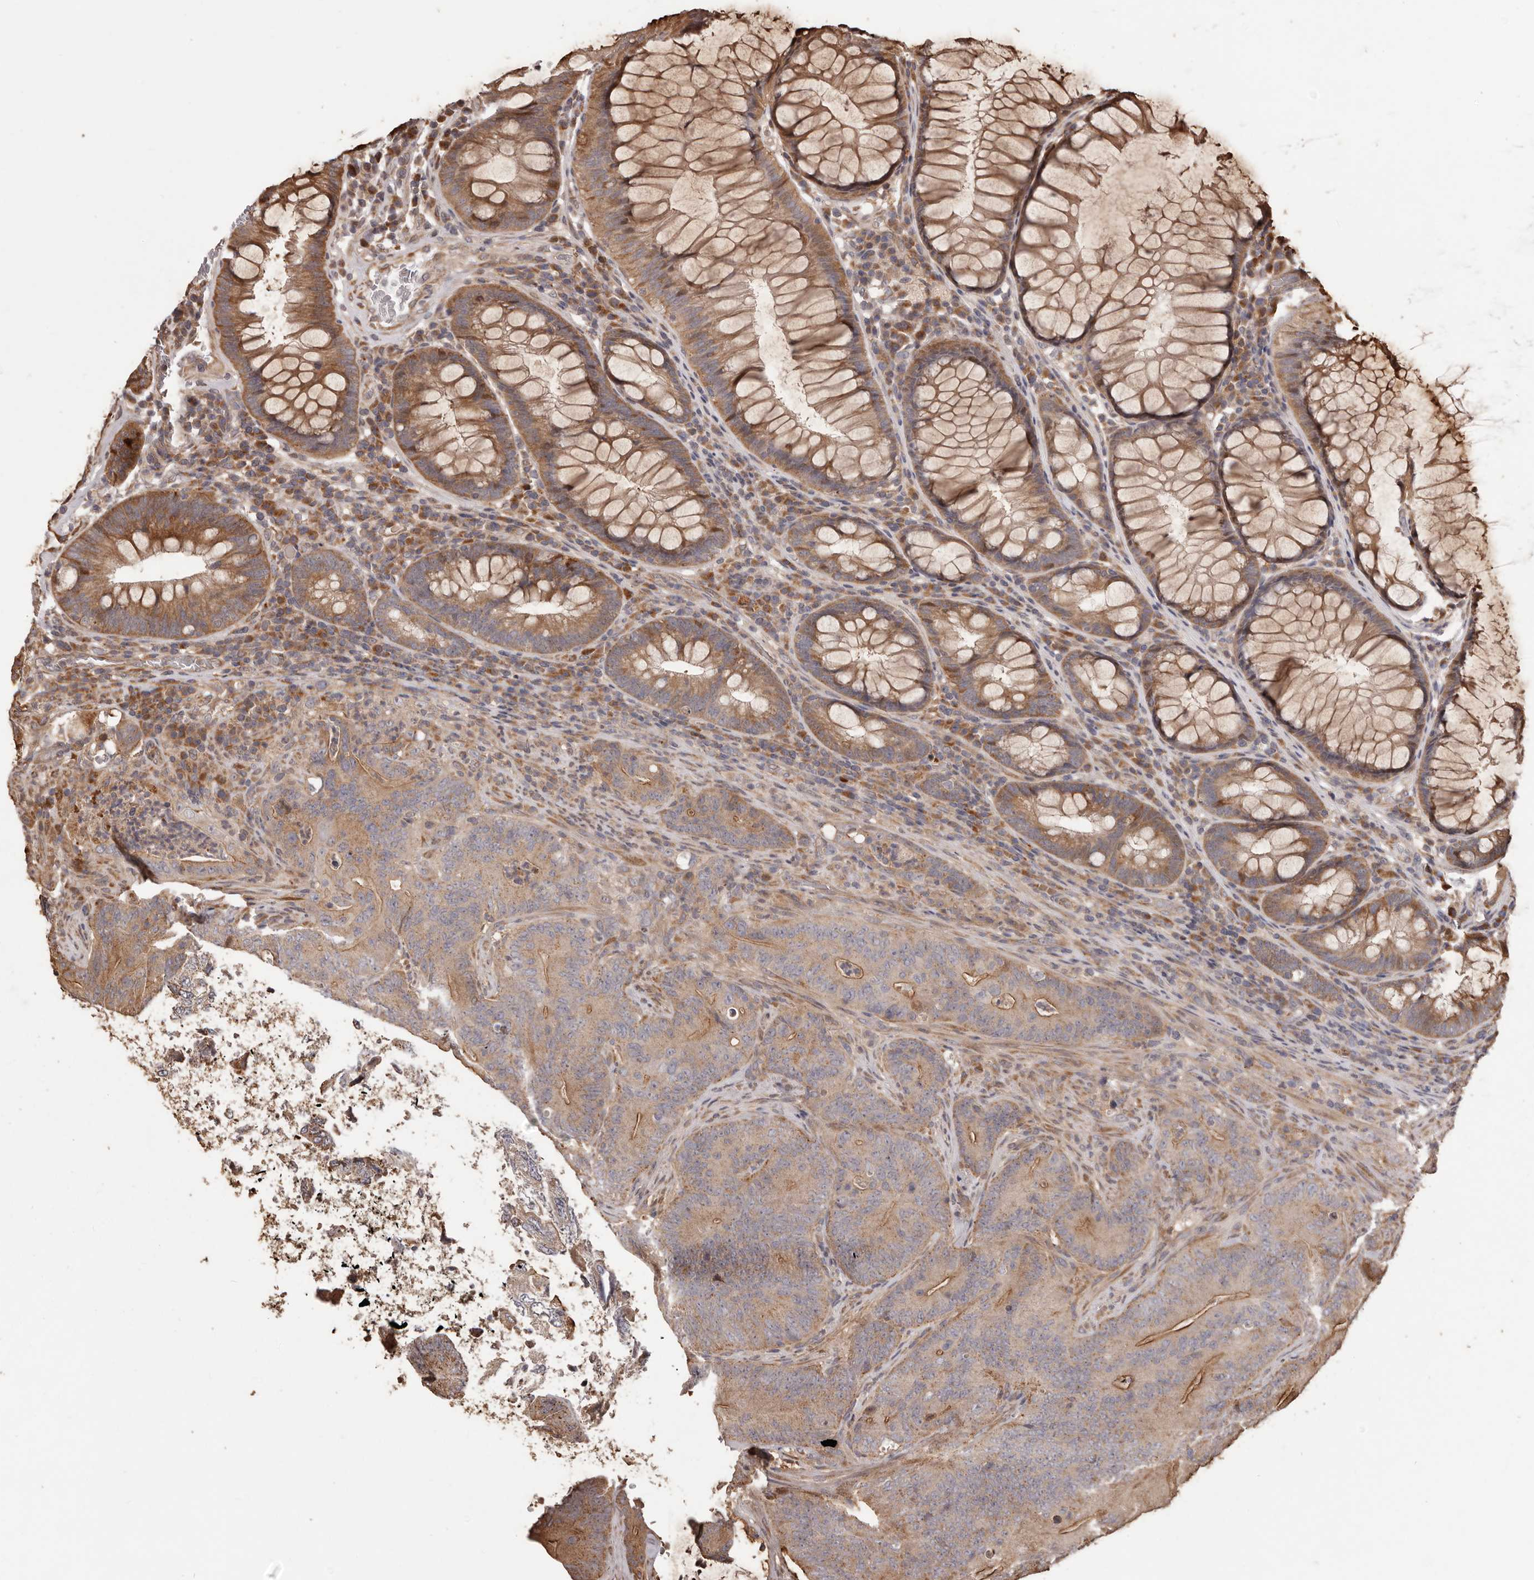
{"staining": {"intensity": "moderate", "quantity": "25%-75%", "location": "cytoplasmic/membranous"}, "tissue": "colorectal cancer", "cell_type": "Tumor cells", "image_type": "cancer", "snomed": [{"axis": "morphology", "description": "Normal tissue, NOS"}, {"axis": "topography", "description": "Colon"}], "caption": "Tumor cells show medium levels of moderate cytoplasmic/membranous positivity in approximately 25%-75% of cells in colorectal cancer.", "gene": "MTO1", "patient": {"sex": "female", "age": 82}}